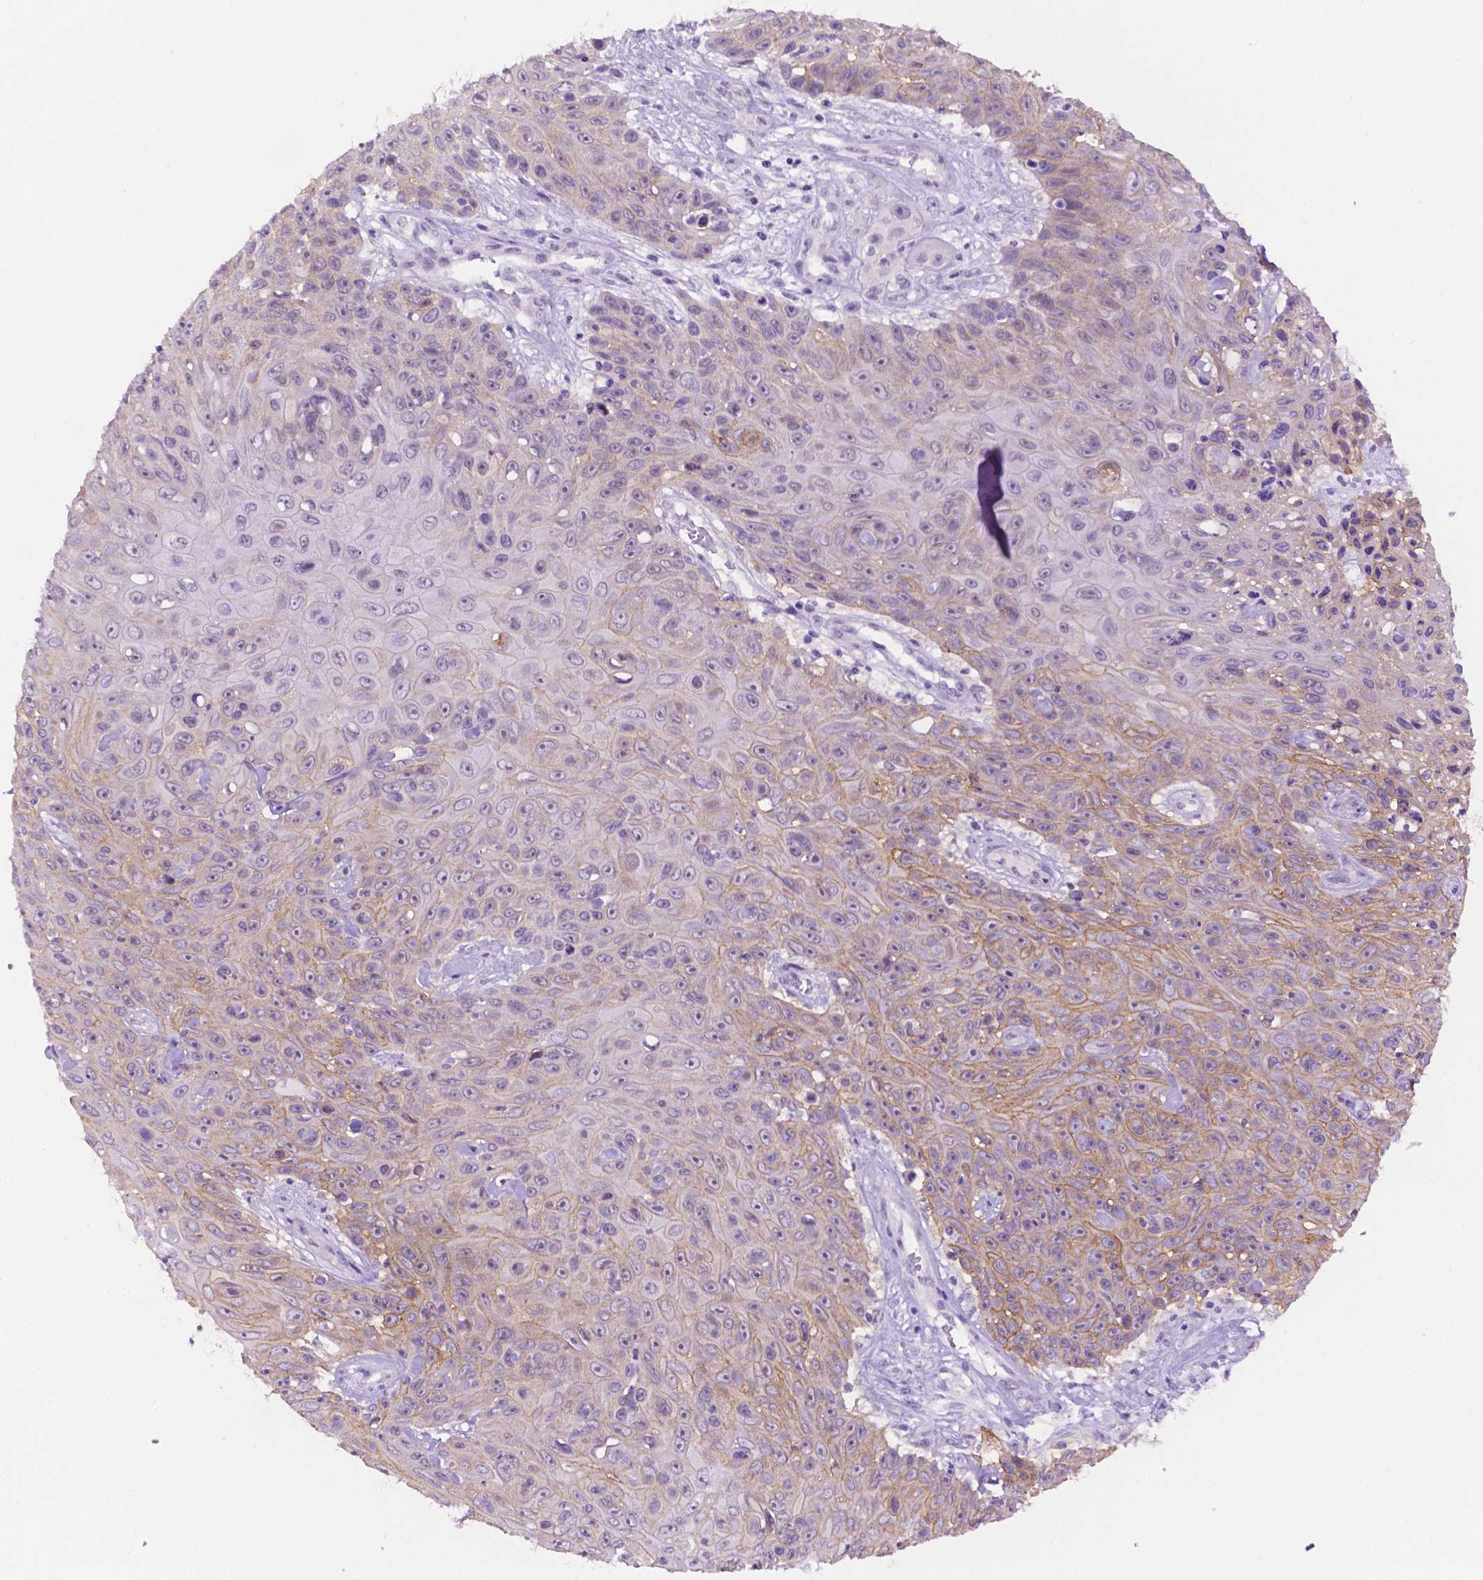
{"staining": {"intensity": "weak", "quantity": "25%-75%", "location": "cytoplasmic/membranous"}, "tissue": "skin cancer", "cell_type": "Tumor cells", "image_type": "cancer", "snomed": [{"axis": "morphology", "description": "Squamous cell carcinoma, NOS"}, {"axis": "topography", "description": "Skin"}], "caption": "Immunohistochemical staining of skin cancer (squamous cell carcinoma) reveals low levels of weak cytoplasmic/membranous protein expression in about 25%-75% of tumor cells.", "gene": "TACSTD2", "patient": {"sex": "male", "age": 82}}